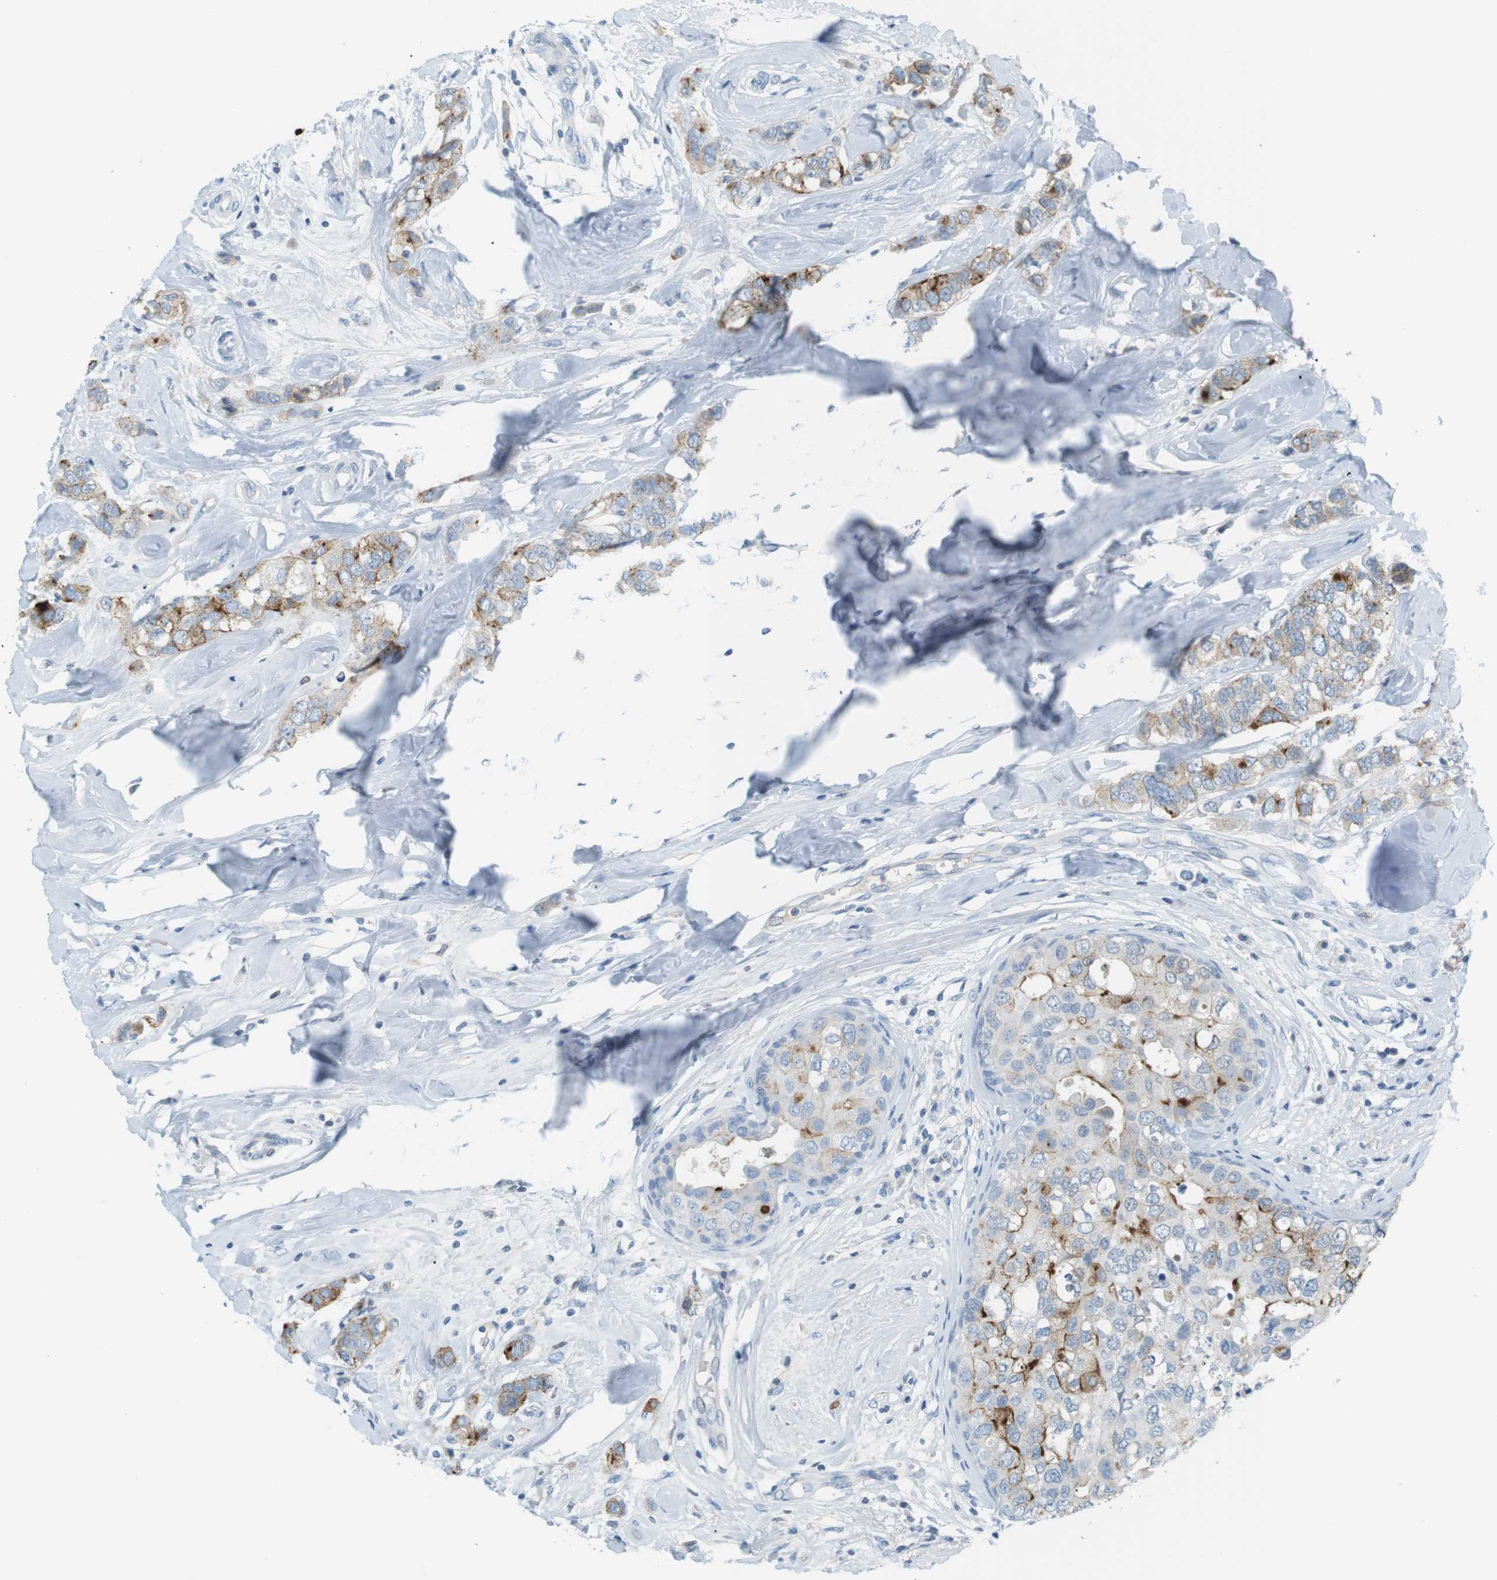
{"staining": {"intensity": "moderate", "quantity": "<25%", "location": "cytoplasmic/membranous"}, "tissue": "breast cancer", "cell_type": "Tumor cells", "image_type": "cancer", "snomed": [{"axis": "morphology", "description": "Duct carcinoma"}, {"axis": "topography", "description": "Breast"}], "caption": "An image of human breast invasive ductal carcinoma stained for a protein exhibits moderate cytoplasmic/membranous brown staining in tumor cells. The staining was performed using DAB, with brown indicating positive protein expression. Nuclei are stained blue with hematoxylin.", "gene": "AZGP1", "patient": {"sex": "female", "age": 50}}